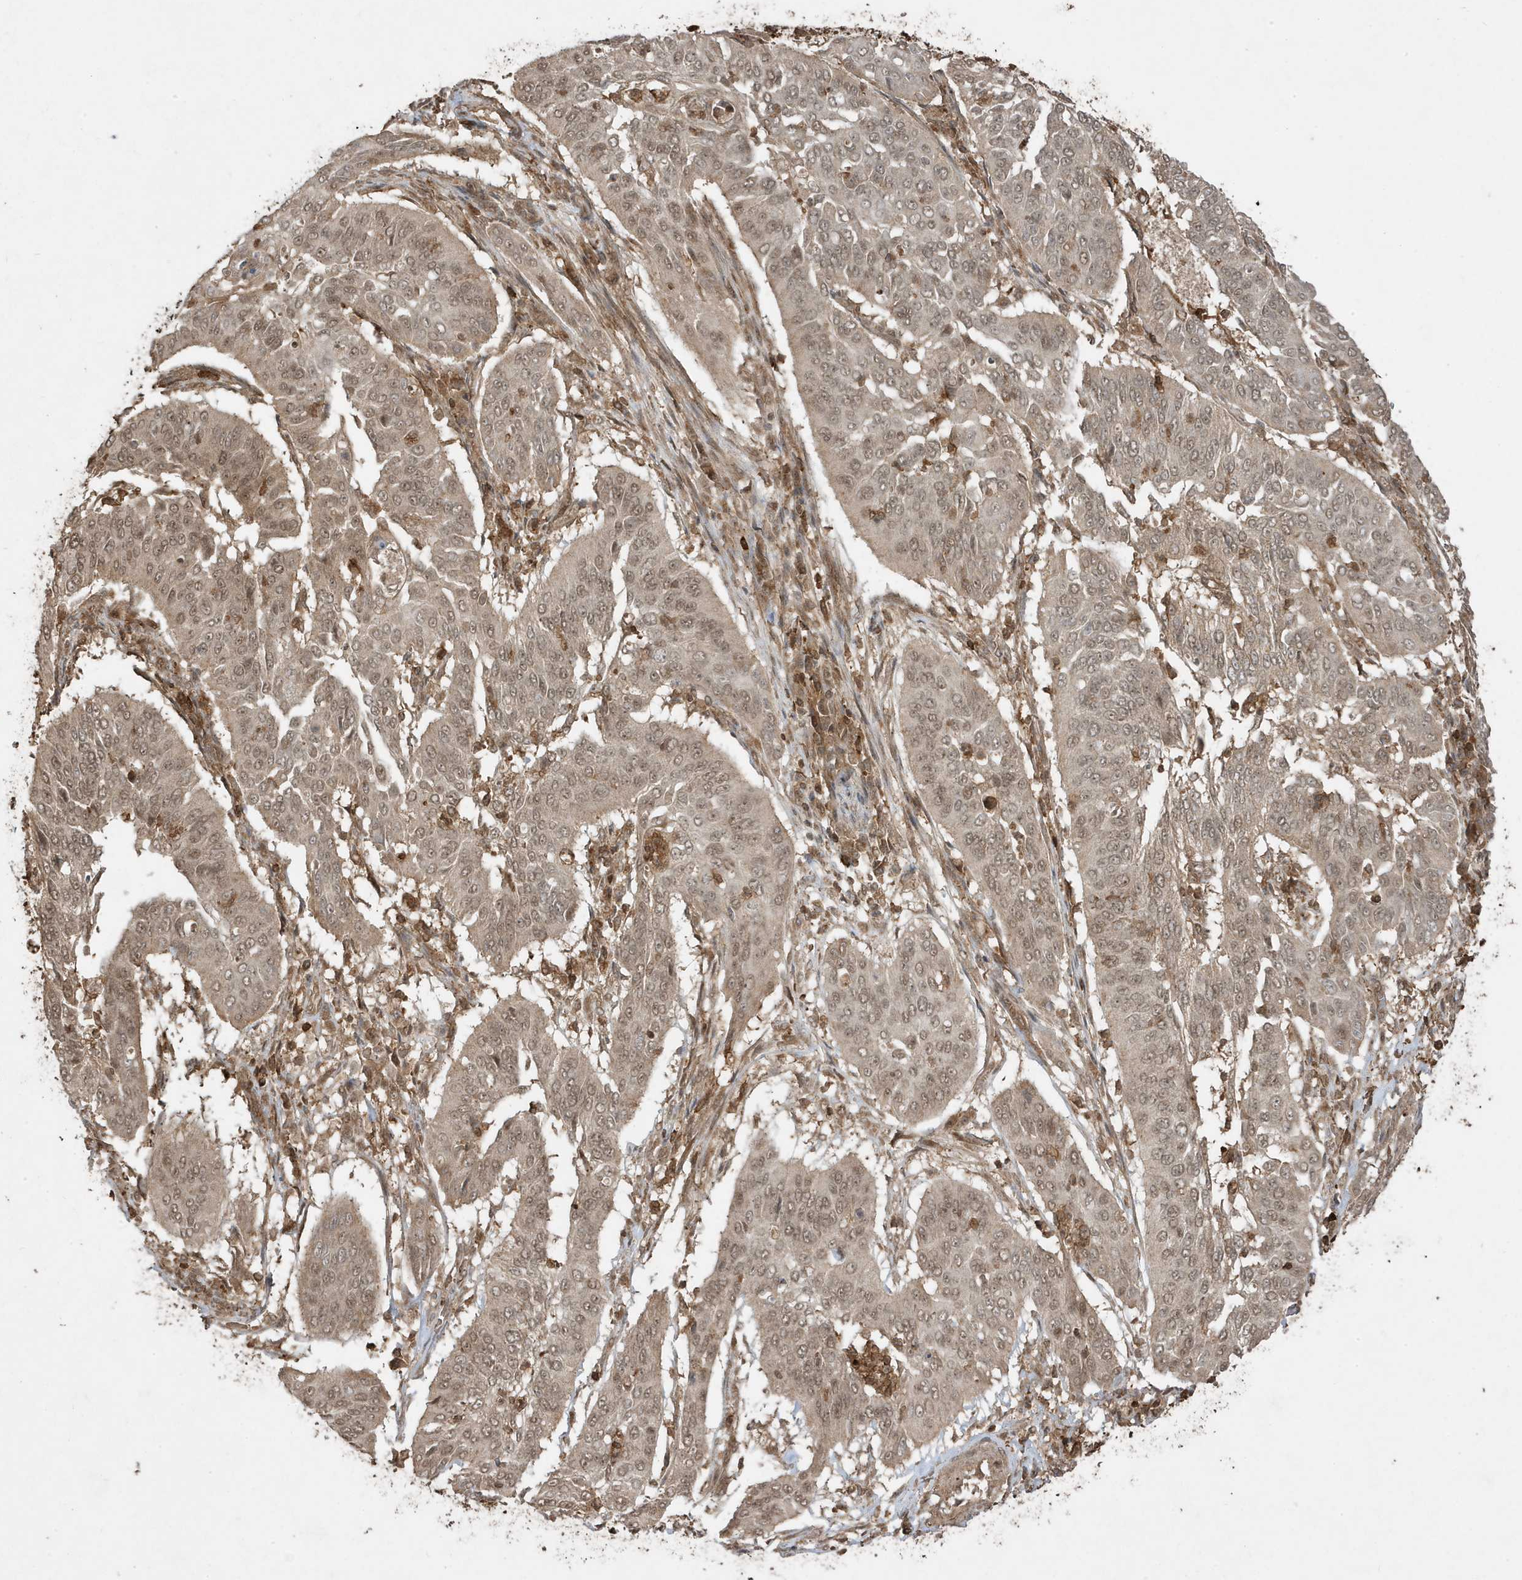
{"staining": {"intensity": "moderate", "quantity": ">75%", "location": "nuclear"}, "tissue": "cervical cancer", "cell_type": "Tumor cells", "image_type": "cancer", "snomed": [{"axis": "morphology", "description": "Normal tissue, NOS"}, {"axis": "morphology", "description": "Squamous cell carcinoma, NOS"}, {"axis": "topography", "description": "Cervix"}], "caption": "Immunohistochemistry (IHC) staining of squamous cell carcinoma (cervical), which demonstrates medium levels of moderate nuclear positivity in about >75% of tumor cells indicating moderate nuclear protein expression. The staining was performed using DAB (brown) for protein detection and nuclei were counterstained in hematoxylin (blue).", "gene": "ASAP1", "patient": {"sex": "female", "age": 39}}